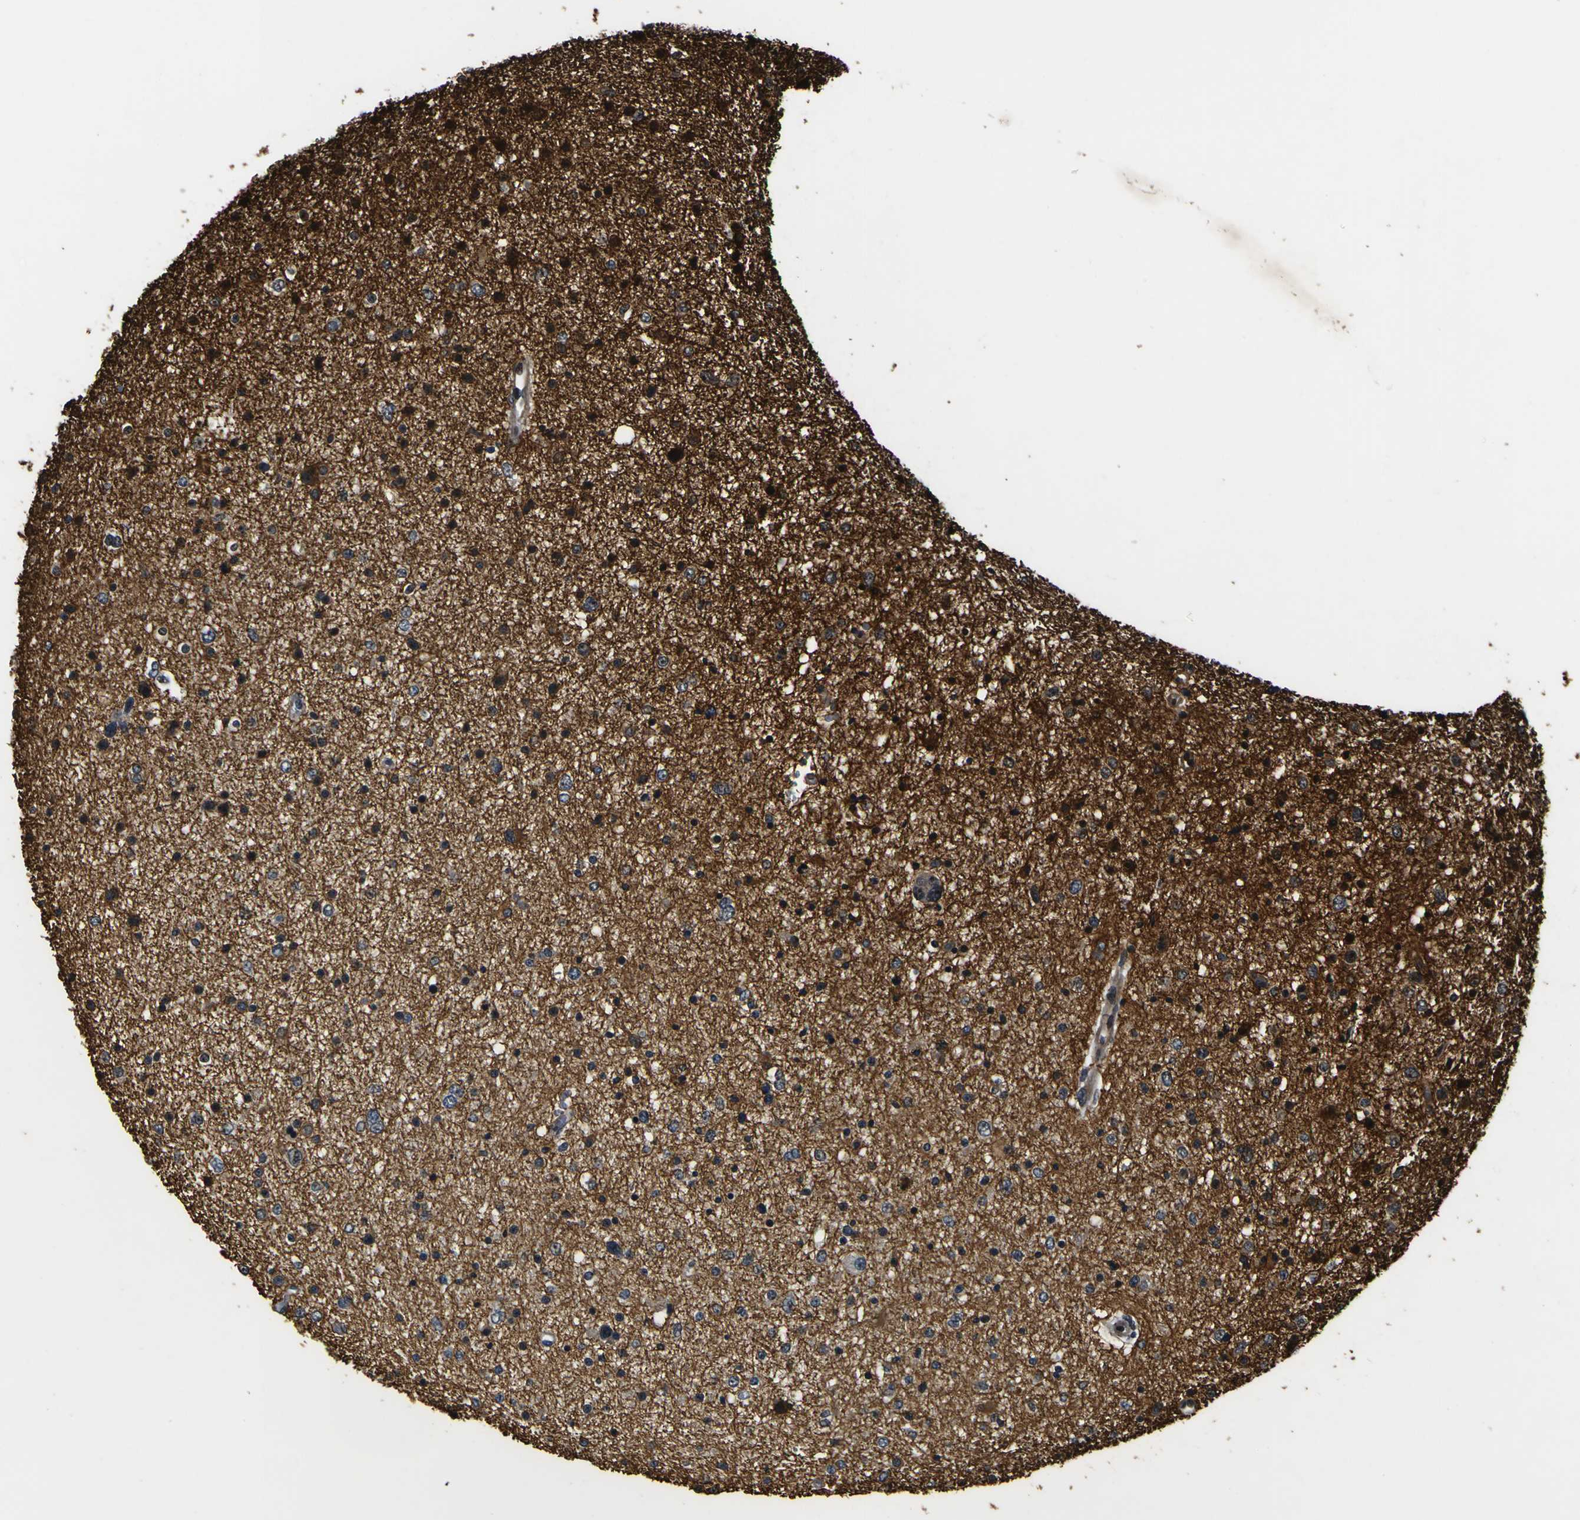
{"staining": {"intensity": "strong", "quantity": "25%-75%", "location": "cytoplasmic/membranous,nuclear"}, "tissue": "glioma", "cell_type": "Tumor cells", "image_type": "cancer", "snomed": [{"axis": "morphology", "description": "Glioma, malignant, Low grade"}, {"axis": "topography", "description": "Brain"}], "caption": "Glioma stained with a brown dye shows strong cytoplasmic/membranous and nuclear positive expression in approximately 25%-75% of tumor cells.", "gene": "LRP4", "patient": {"sex": "female", "age": 37}}